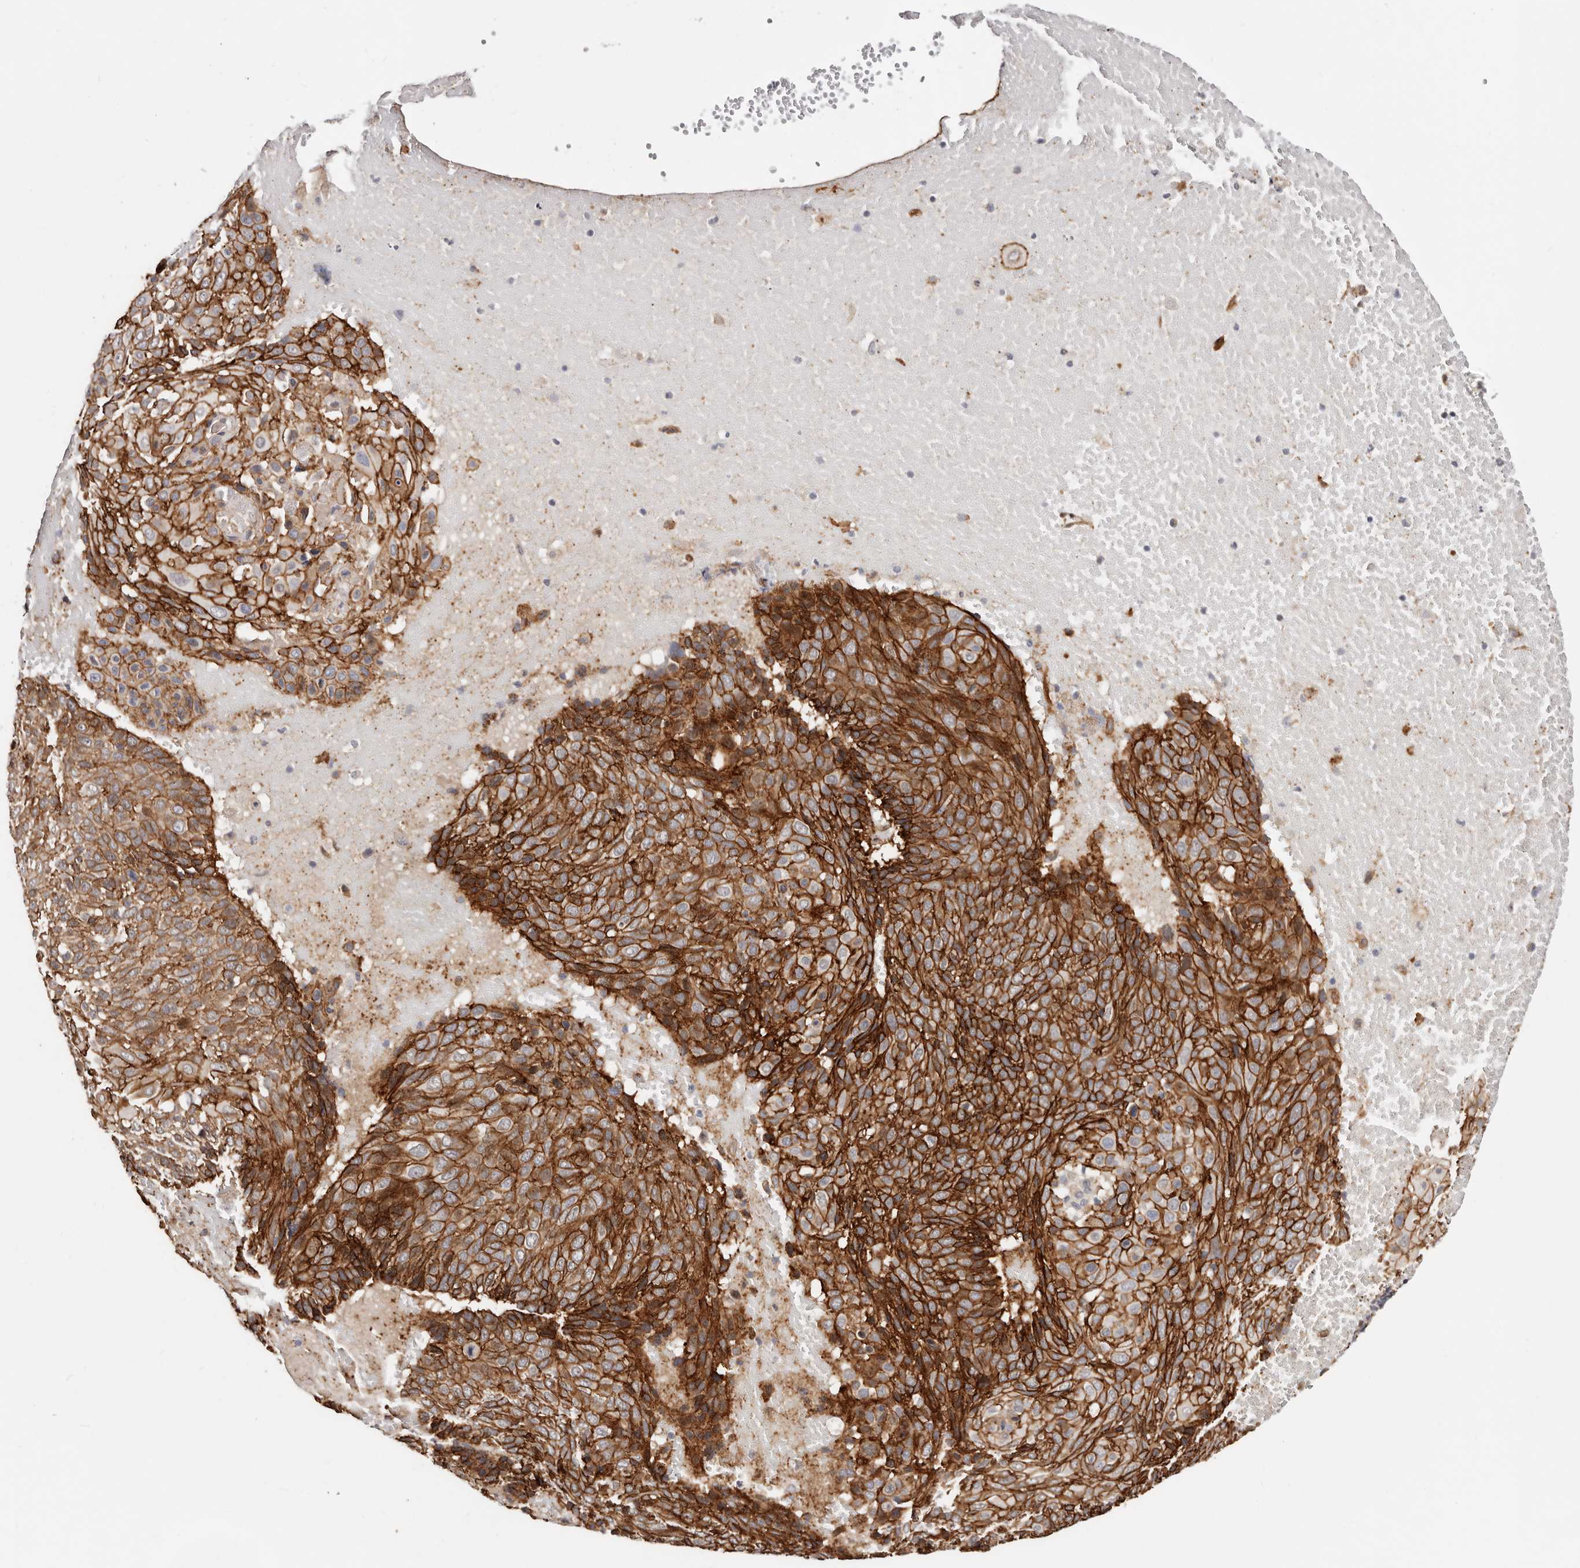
{"staining": {"intensity": "strong", "quantity": ">75%", "location": "cytoplasmic/membranous"}, "tissue": "cervical cancer", "cell_type": "Tumor cells", "image_type": "cancer", "snomed": [{"axis": "morphology", "description": "Squamous cell carcinoma, NOS"}, {"axis": "topography", "description": "Cervix"}], "caption": "Cervical cancer stained with immunohistochemistry (IHC) demonstrates strong cytoplasmic/membranous positivity in approximately >75% of tumor cells.", "gene": "CTNNB1", "patient": {"sex": "female", "age": 74}}